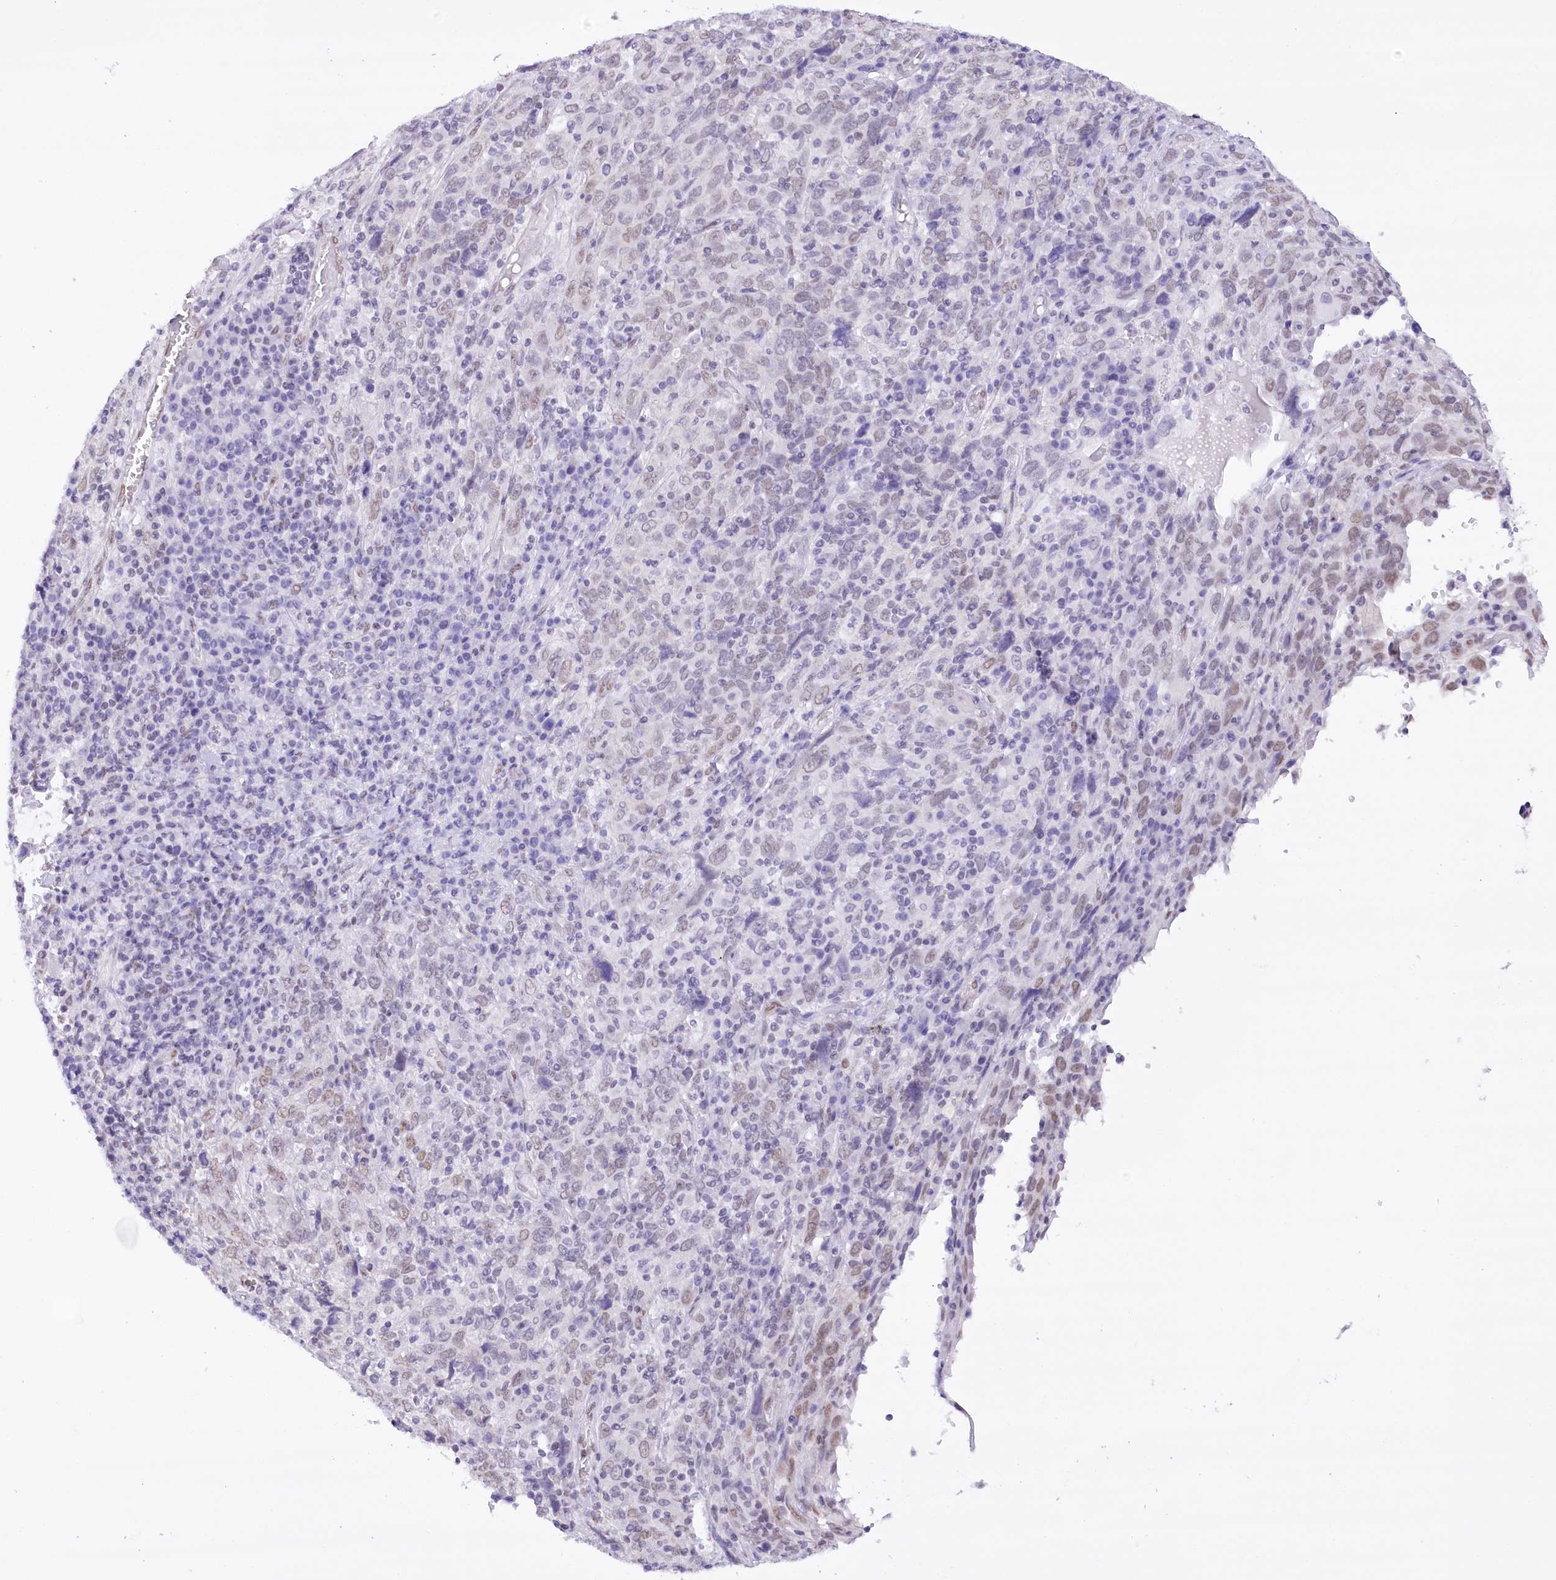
{"staining": {"intensity": "weak", "quantity": "25%-75%", "location": "nuclear"}, "tissue": "cervical cancer", "cell_type": "Tumor cells", "image_type": "cancer", "snomed": [{"axis": "morphology", "description": "Squamous cell carcinoma, NOS"}, {"axis": "topography", "description": "Cervix"}], "caption": "Tumor cells reveal weak nuclear expression in about 25%-75% of cells in cervical cancer.", "gene": "HNRNPA0", "patient": {"sex": "female", "age": 46}}